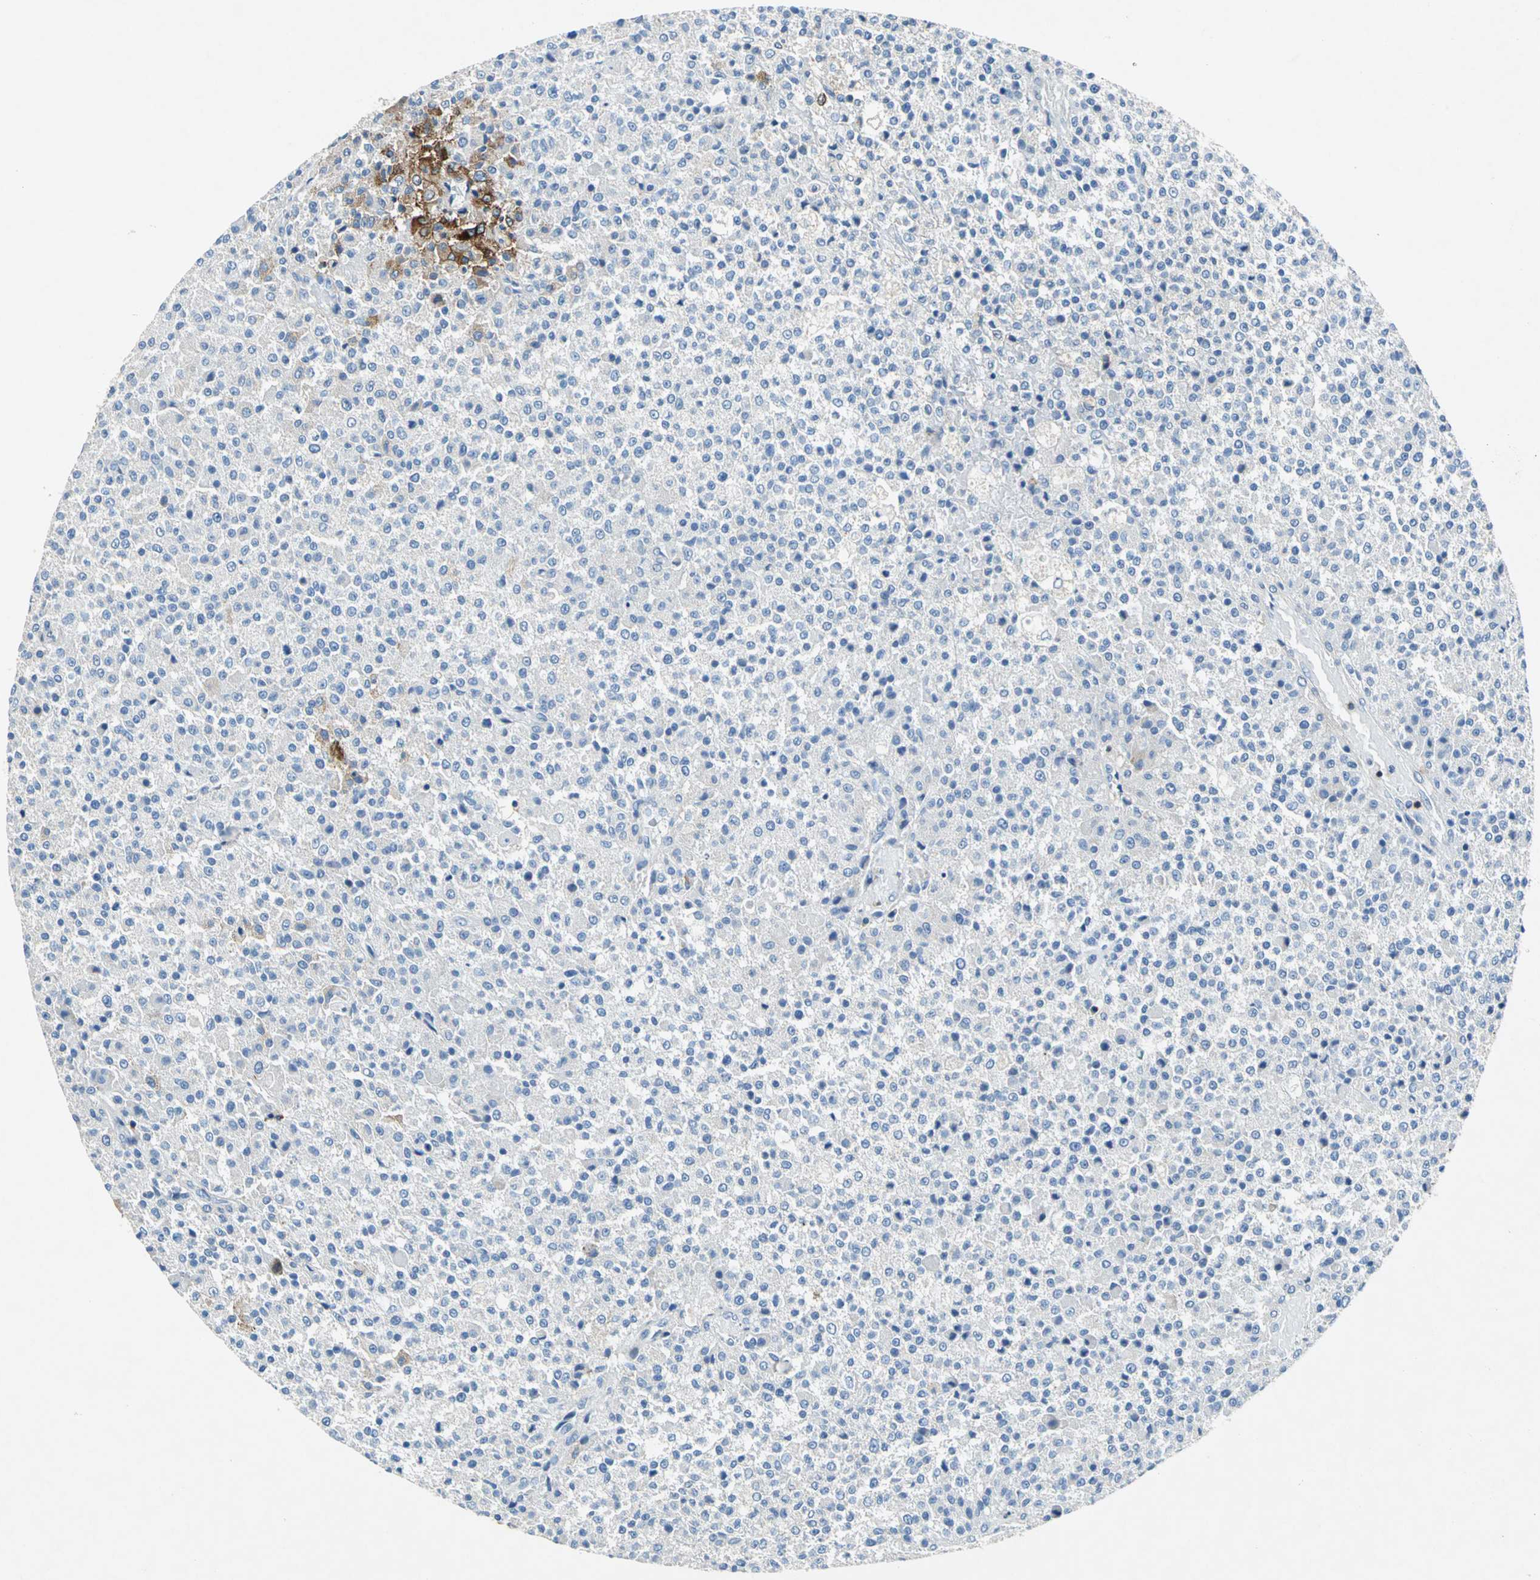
{"staining": {"intensity": "negative", "quantity": "none", "location": "none"}, "tissue": "testis cancer", "cell_type": "Tumor cells", "image_type": "cancer", "snomed": [{"axis": "morphology", "description": "Seminoma, NOS"}, {"axis": "topography", "description": "Testis"}], "caption": "High power microscopy image of an immunohistochemistry micrograph of testis seminoma, revealing no significant expression in tumor cells. The staining was performed using DAB to visualize the protein expression in brown, while the nuclei were stained in blue with hematoxylin (Magnification: 20x).", "gene": "RPS13", "patient": {"sex": "male", "age": 59}}